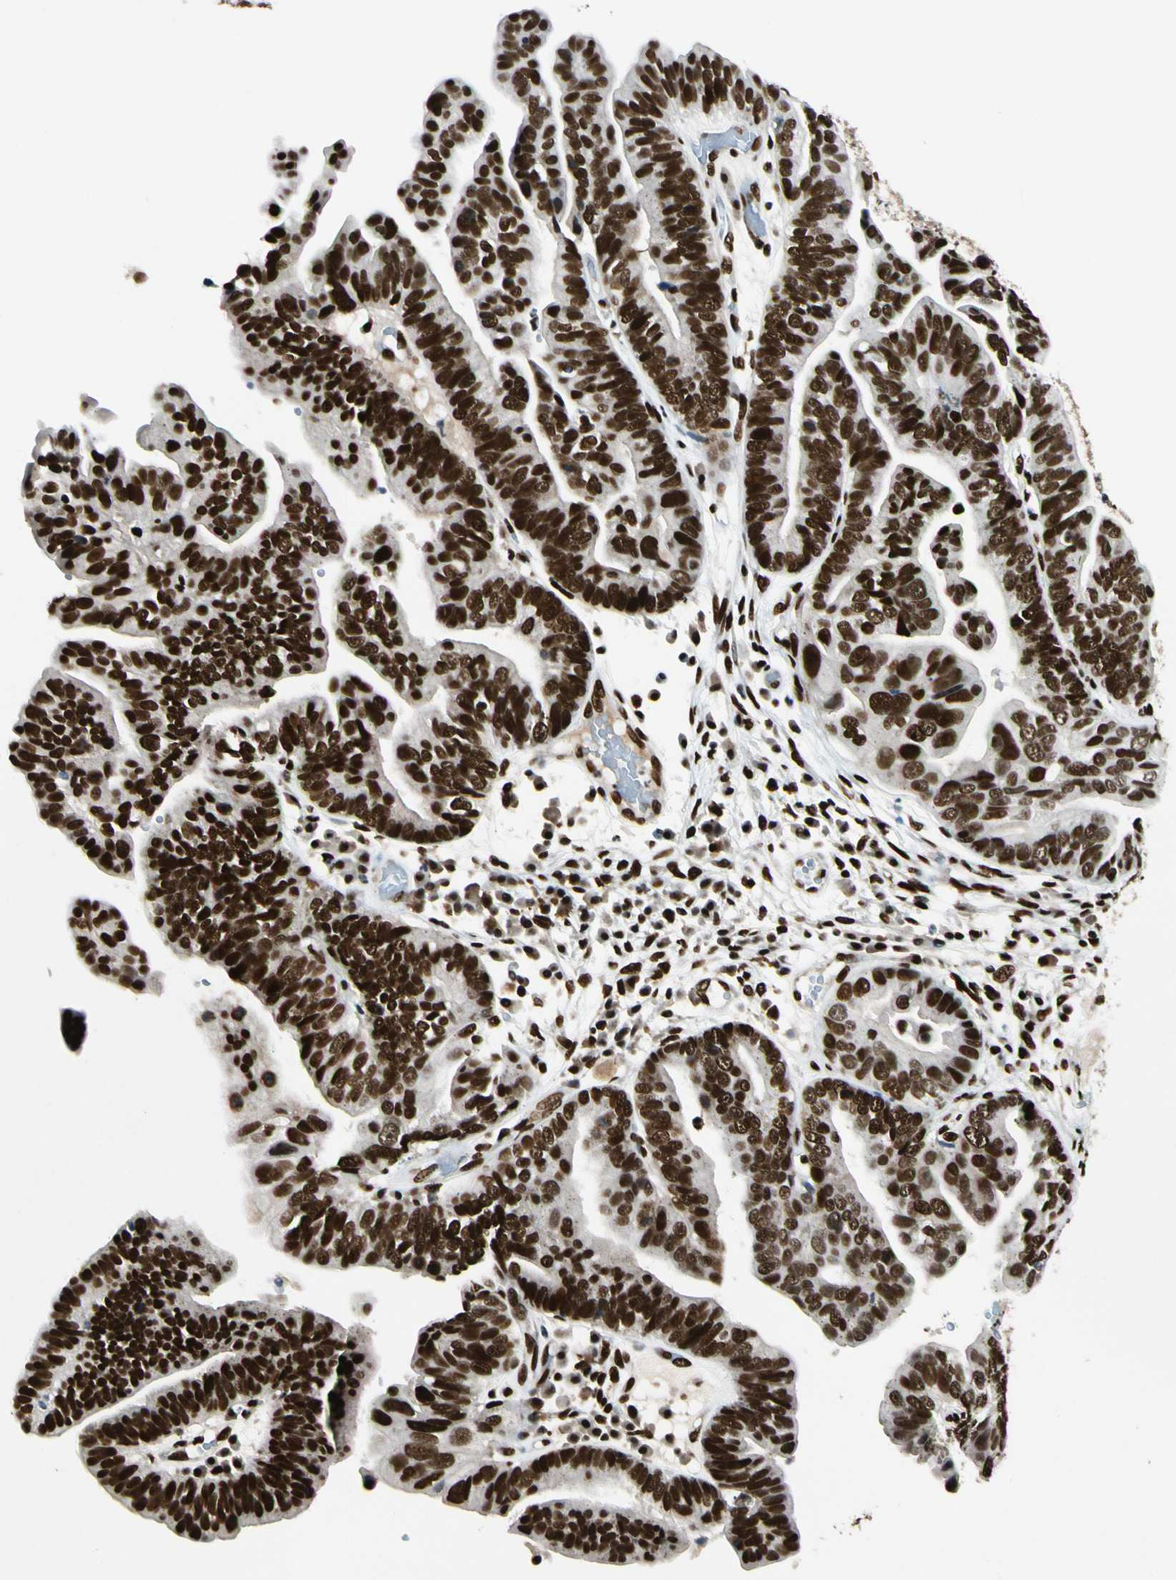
{"staining": {"intensity": "strong", "quantity": ">75%", "location": "nuclear"}, "tissue": "ovarian cancer", "cell_type": "Tumor cells", "image_type": "cancer", "snomed": [{"axis": "morphology", "description": "Cystadenocarcinoma, serous, NOS"}, {"axis": "topography", "description": "Ovary"}], "caption": "Immunohistochemical staining of ovarian cancer displays high levels of strong nuclear positivity in approximately >75% of tumor cells.", "gene": "FUS", "patient": {"sex": "female", "age": 56}}